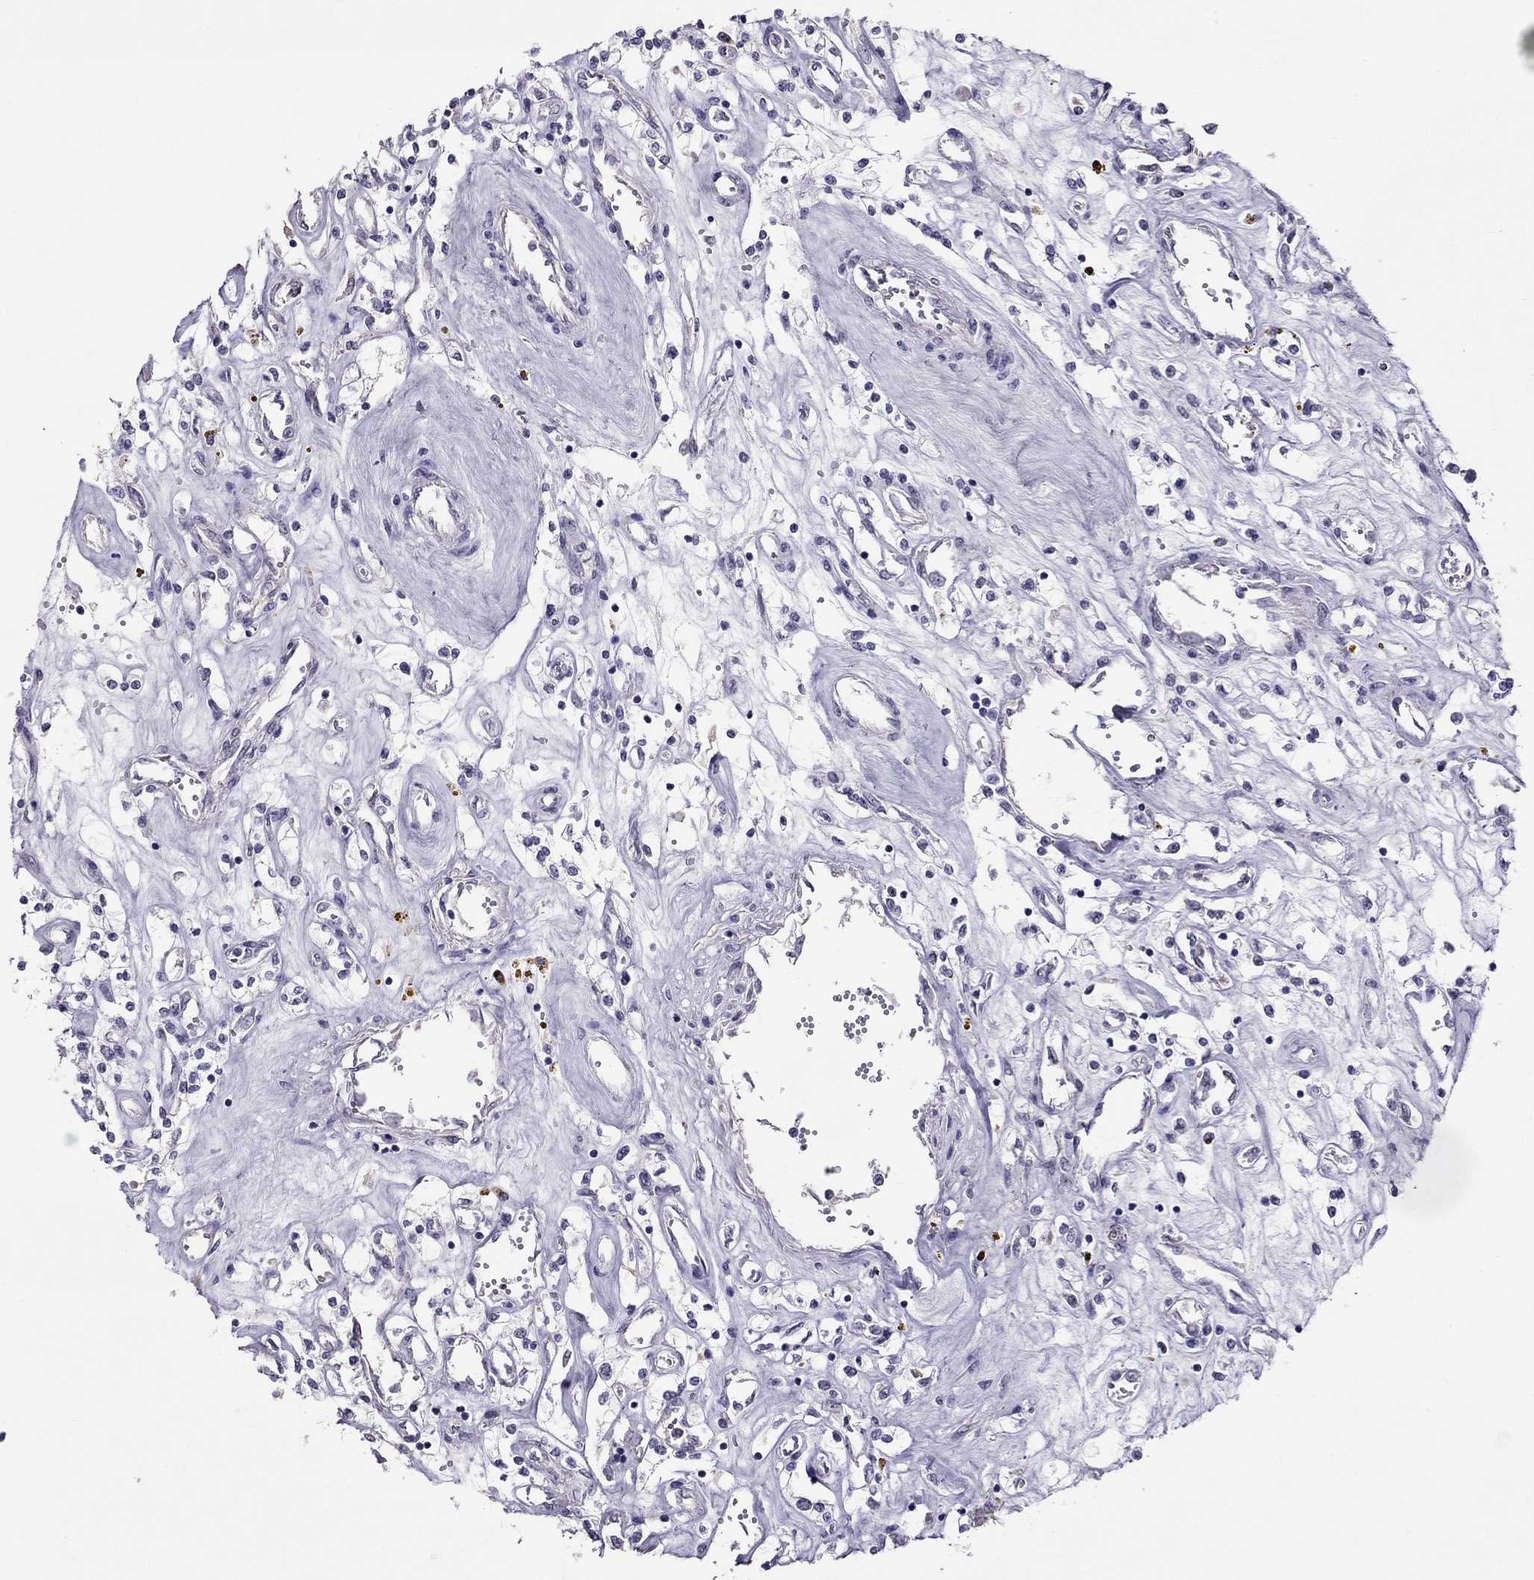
{"staining": {"intensity": "negative", "quantity": "none", "location": "none"}, "tissue": "renal cancer", "cell_type": "Tumor cells", "image_type": "cancer", "snomed": [{"axis": "morphology", "description": "Adenocarcinoma, NOS"}, {"axis": "topography", "description": "Kidney"}], "caption": "Tumor cells show no significant positivity in adenocarcinoma (renal).", "gene": "LRRC46", "patient": {"sex": "female", "age": 59}}